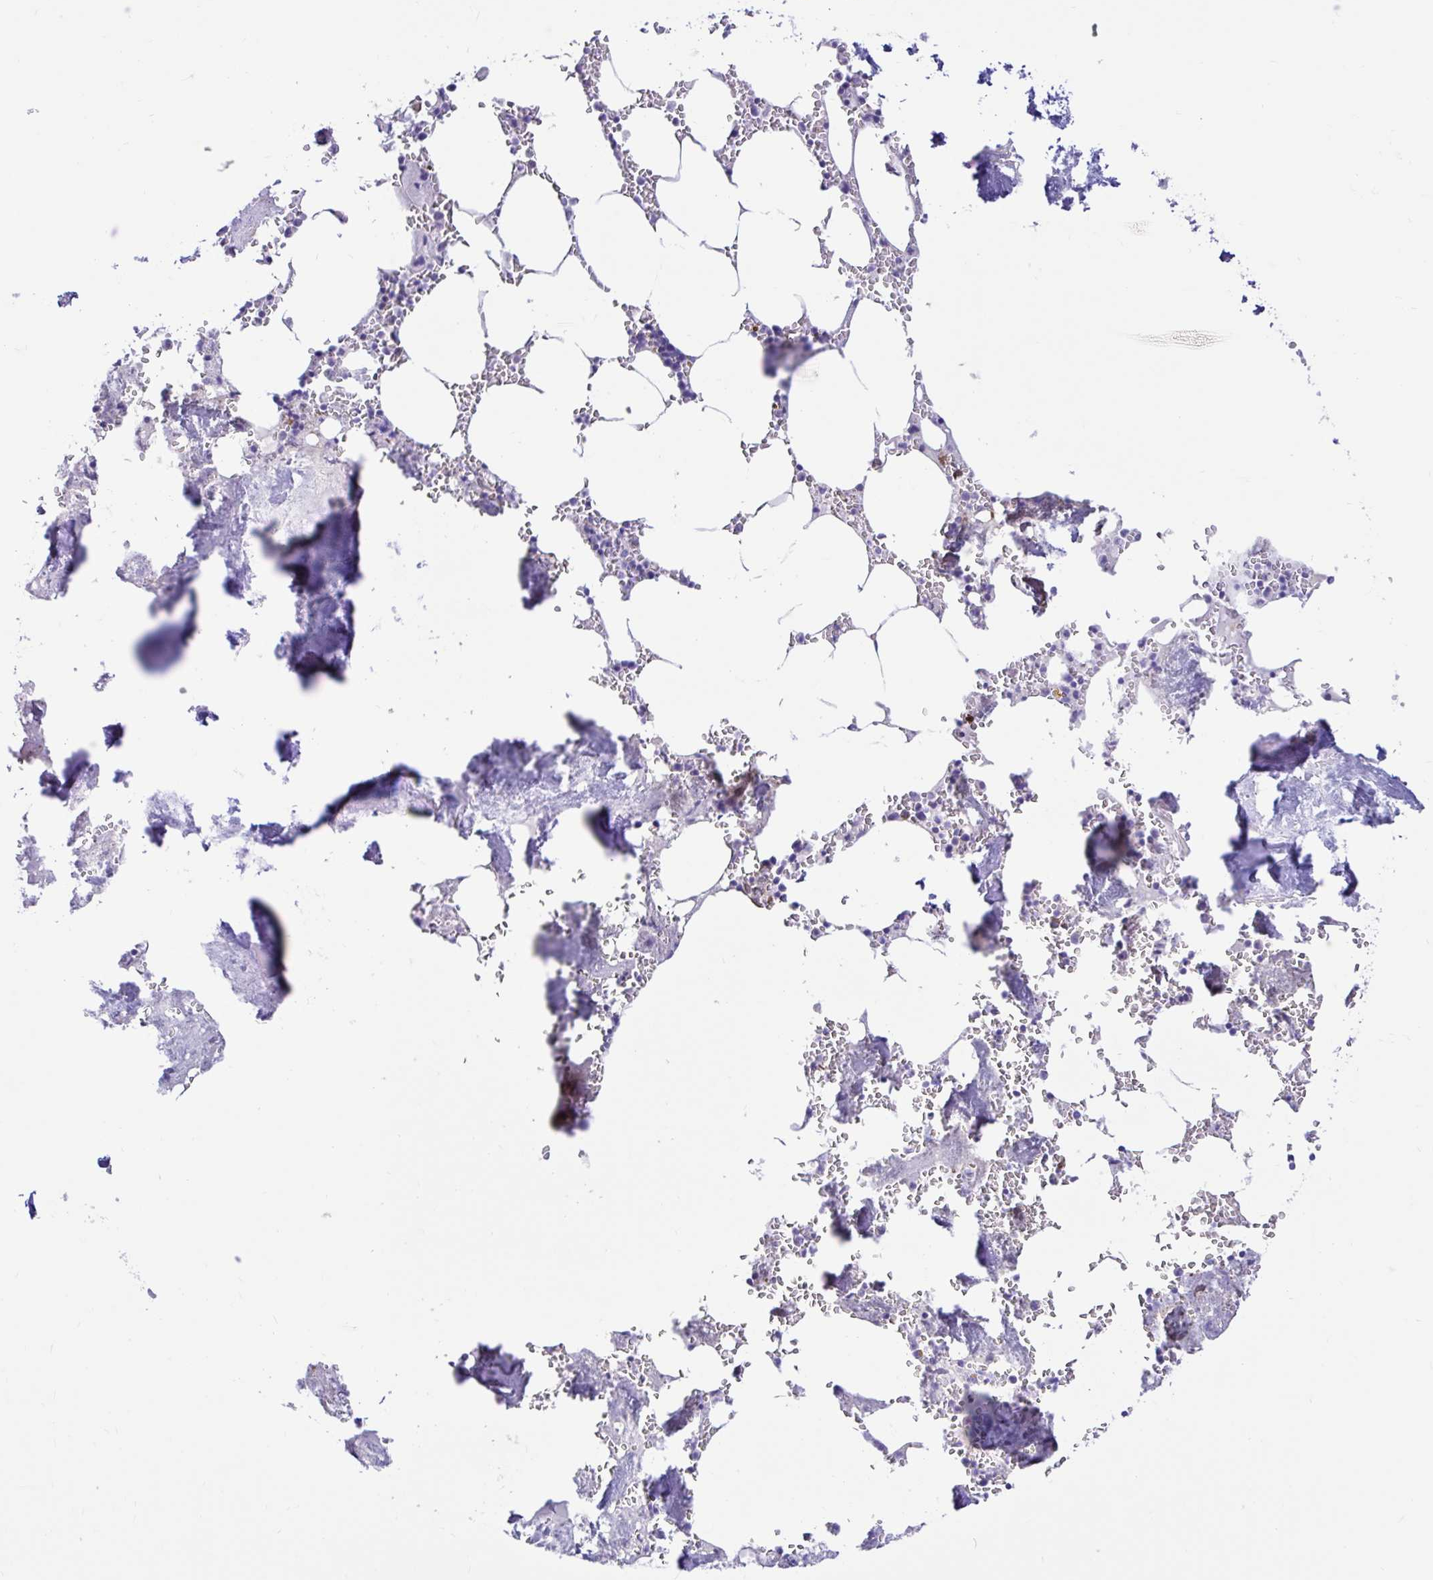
{"staining": {"intensity": "negative", "quantity": "none", "location": "none"}, "tissue": "bone marrow", "cell_type": "Hematopoietic cells", "image_type": "normal", "snomed": [{"axis": "morphology", "description": "Normal tissue, NOS"}, {"axis": "topography", "description": "Bone marrow"}], "caption": "Hematopoietic cells show no significant protein positivity in unremarkable bone marrow. (IHC, brightfield microscopy, high magnification).", "gene": "NHLH2", "patient": {"sex": "male", "age": 54}}